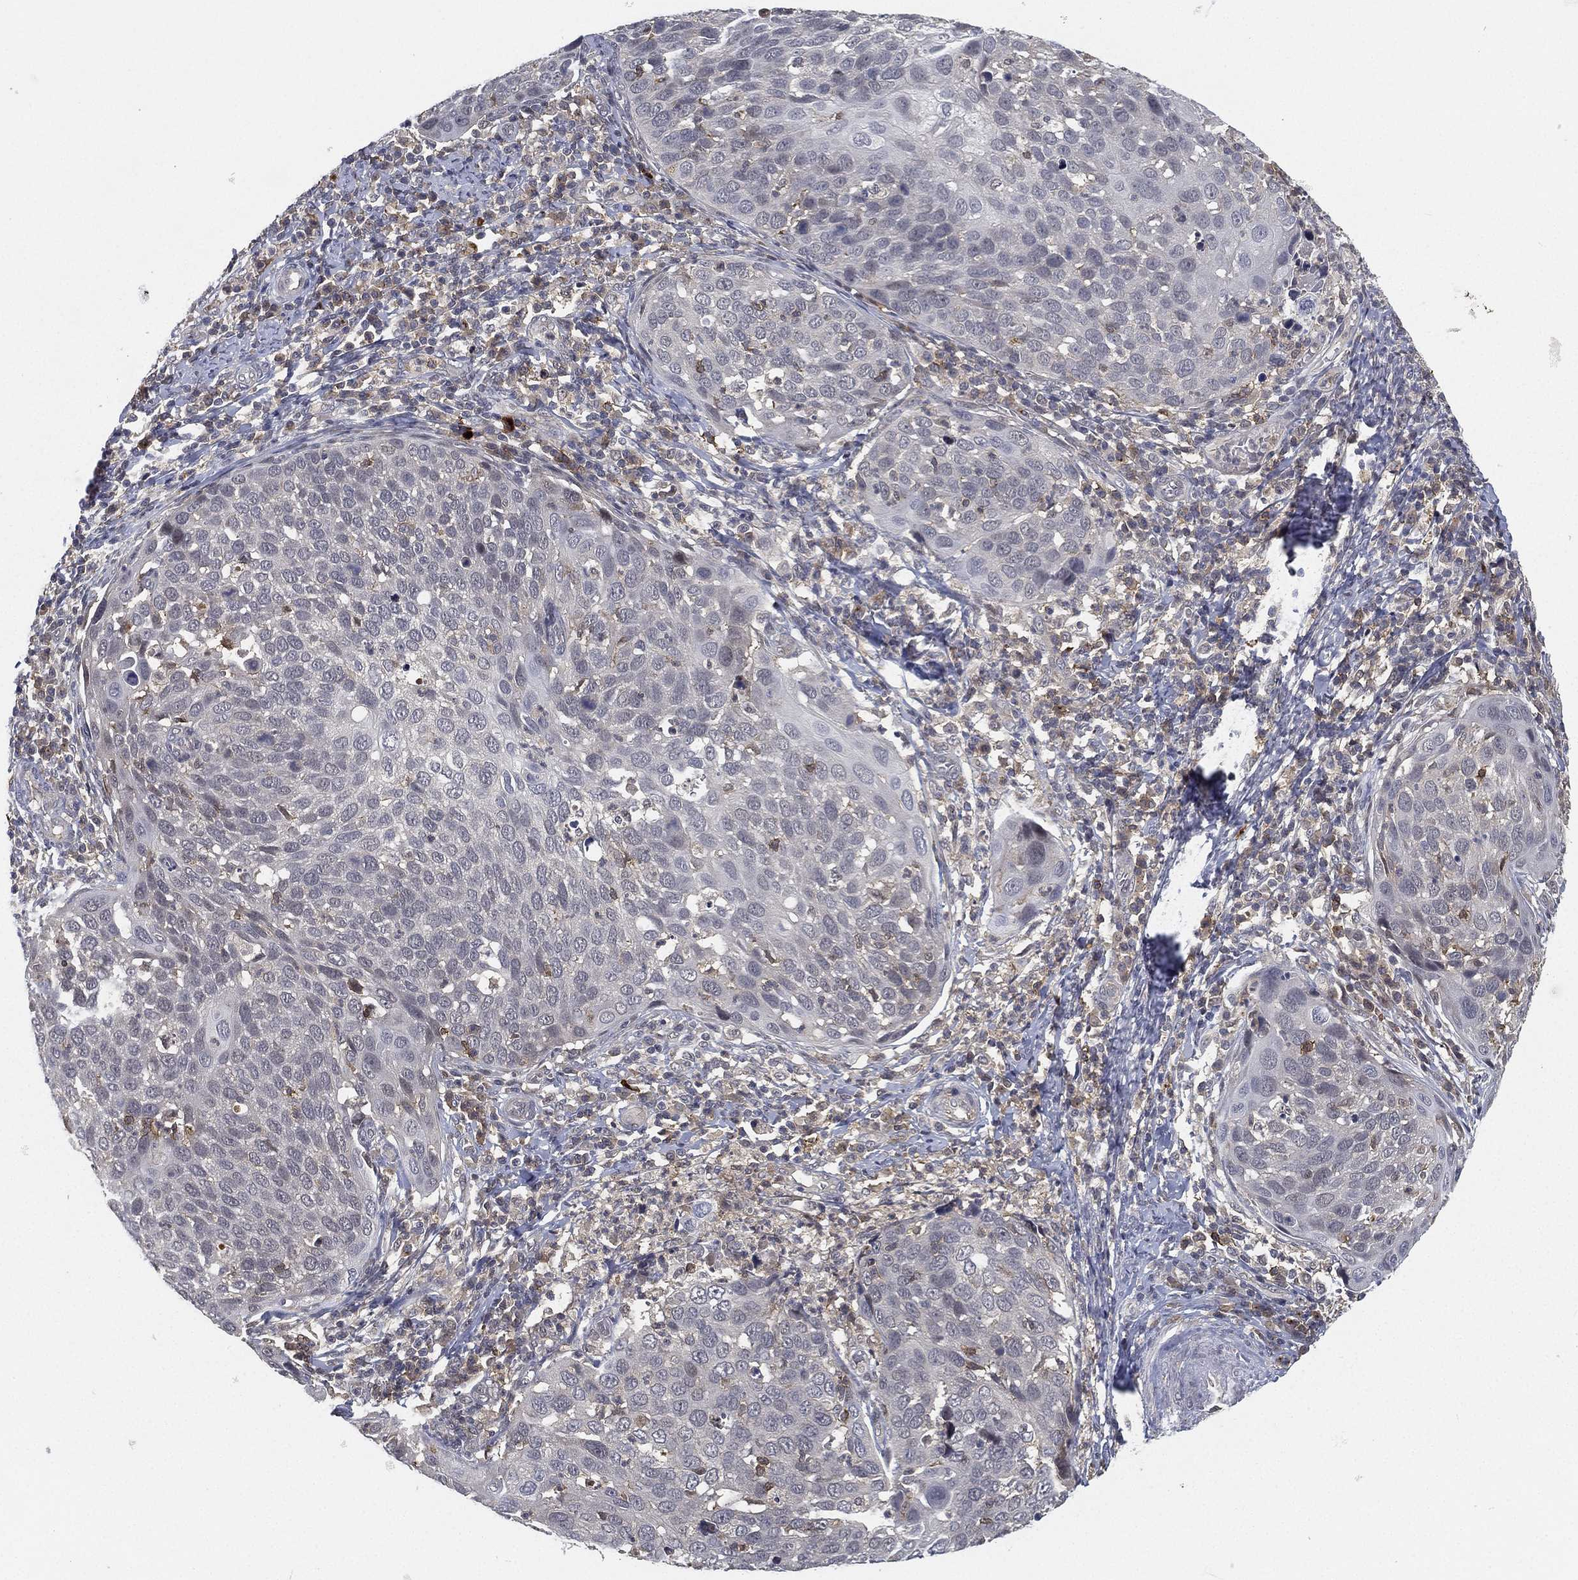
{"staining": {"intensity": "negative", "quantity": "none", "location": "none"}, "tissue": "cervical cancer", "cell_type": "Tumor cells", "image_type": "cancer", "snomed": [{"axis": "morphology", "description": "Squamous cell carcinoma, NOS"}, {"axis": "topography", "description": "Cervix"}], "caption": "IHC image of neoplastic tissue: human cervical cancer stained with DAB (3,3'-diaminobenzidine) displays no significant protein staining in tumor cells.", "gene": "CFAP251", "patient": {"sex": "female", "age": 54}}